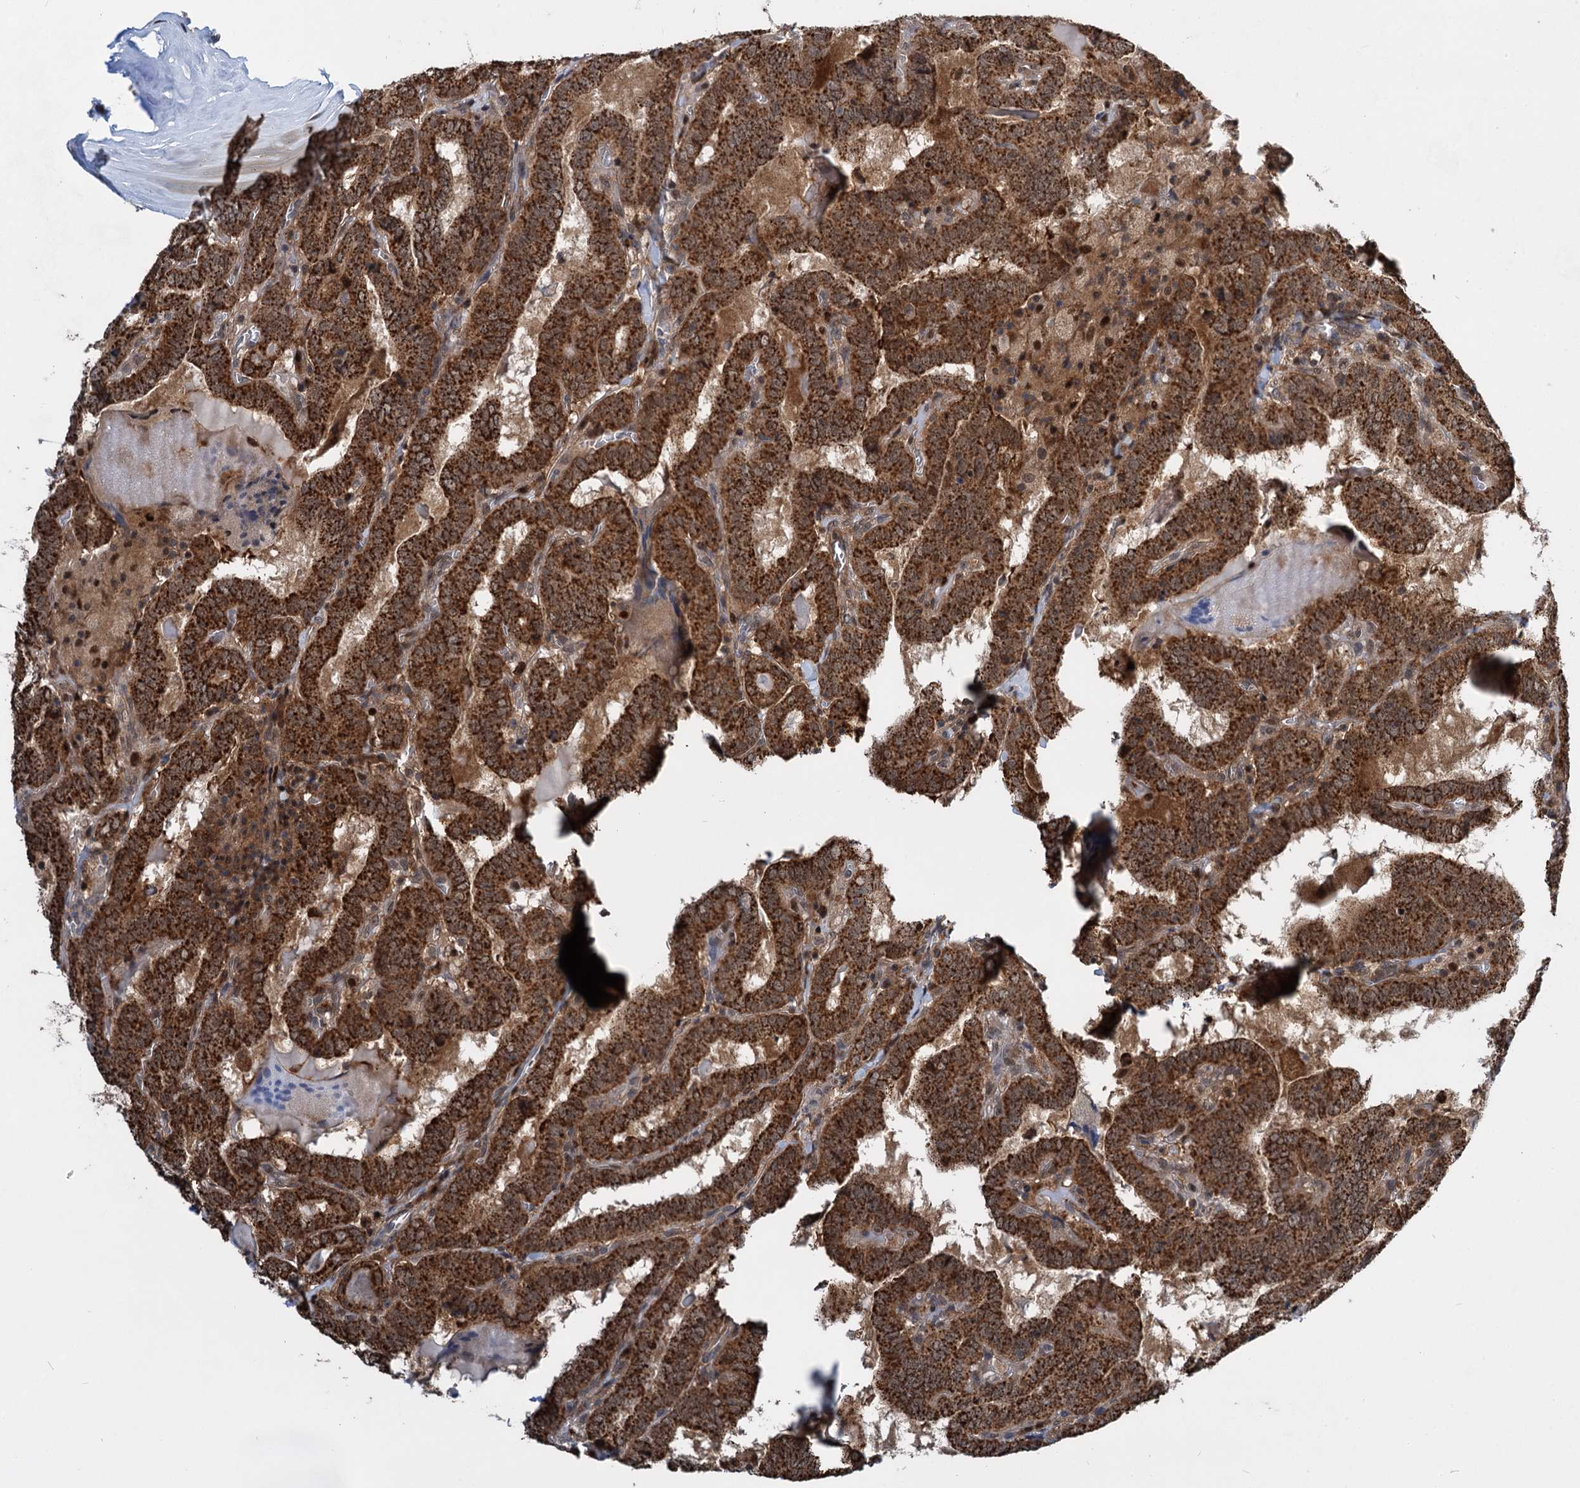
{"staining": {"intensity": "strong", "quantity": ">75%", "location": "cytoplasmic/membranous"}, "tissue": "thyroid cancer", "cell_type": "Tumor cells", "image_type": "cancer", "snomed": [{"axis": "morphology", "description": "Papillary adenocarcinoma, NOS"}, {"axis": "topography", "description": "Thyroid gland"}], "caption": "Immunohistochemical staining of human thyroid cancer shows strong cytoplasmic/membranous protein expression in about >75% of tumor cells.", "gene": "GPBP1", "patient": {"sex": "female", "age": 72}}